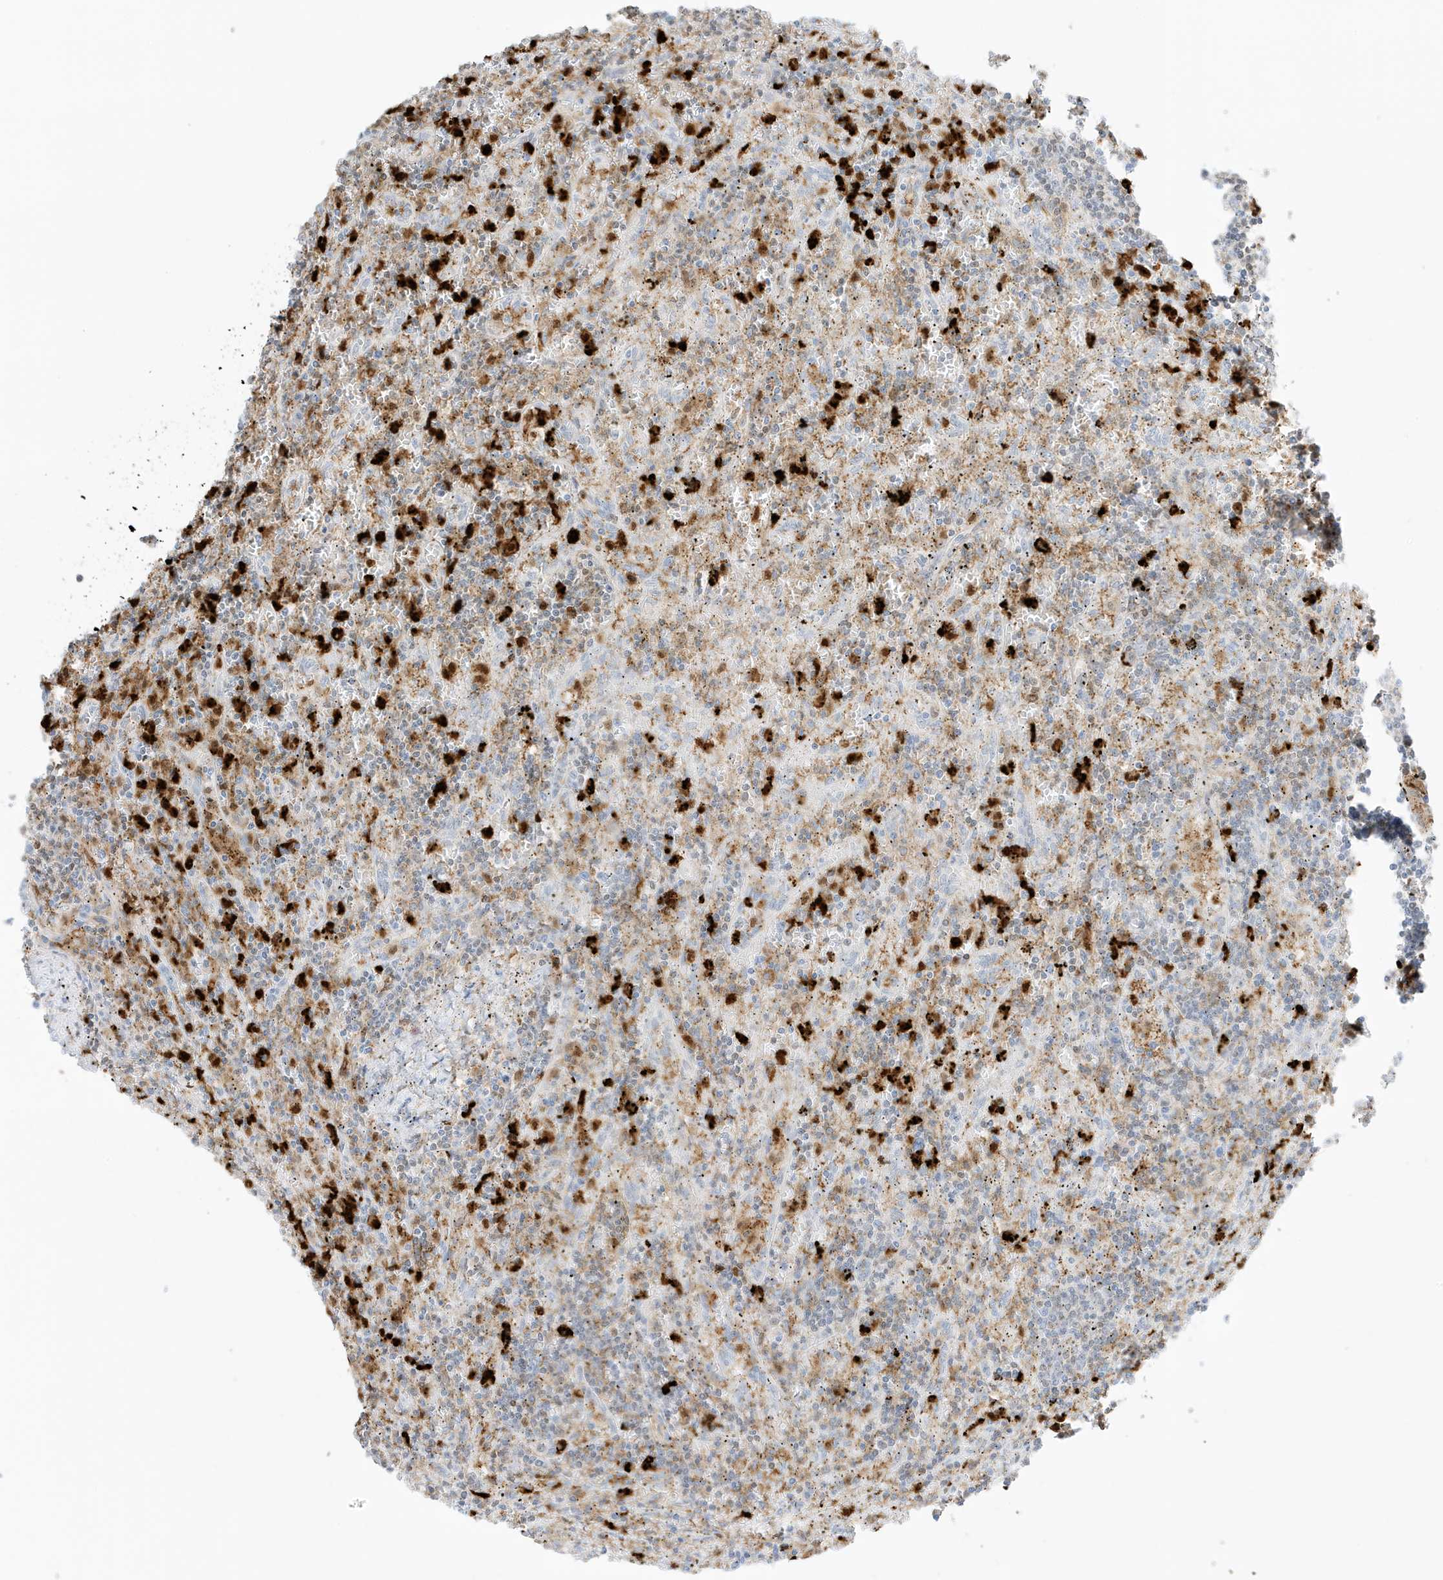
{"staining": {"intensity": "negative", "quantity": "none", "location": "none"}, "tissue": "lymphoma", "cell_type": "Tumor cells", "image_type": "cancer", "snomed": [{"axis": "morphology", "description": "Malignant lymphoma, non-Hodgkin's type, Low grade"}, {"axis": "topography", "description": "Spleen"}], "caption": "A histopathology image of human lymphoma is negative for staining in tumor cells. (DAB immunohistochemistry (IHC) visualized using brightfield microscopy, high magnification).", "gene": "GCA", "patient": {"sex": "male", "age": 76}}